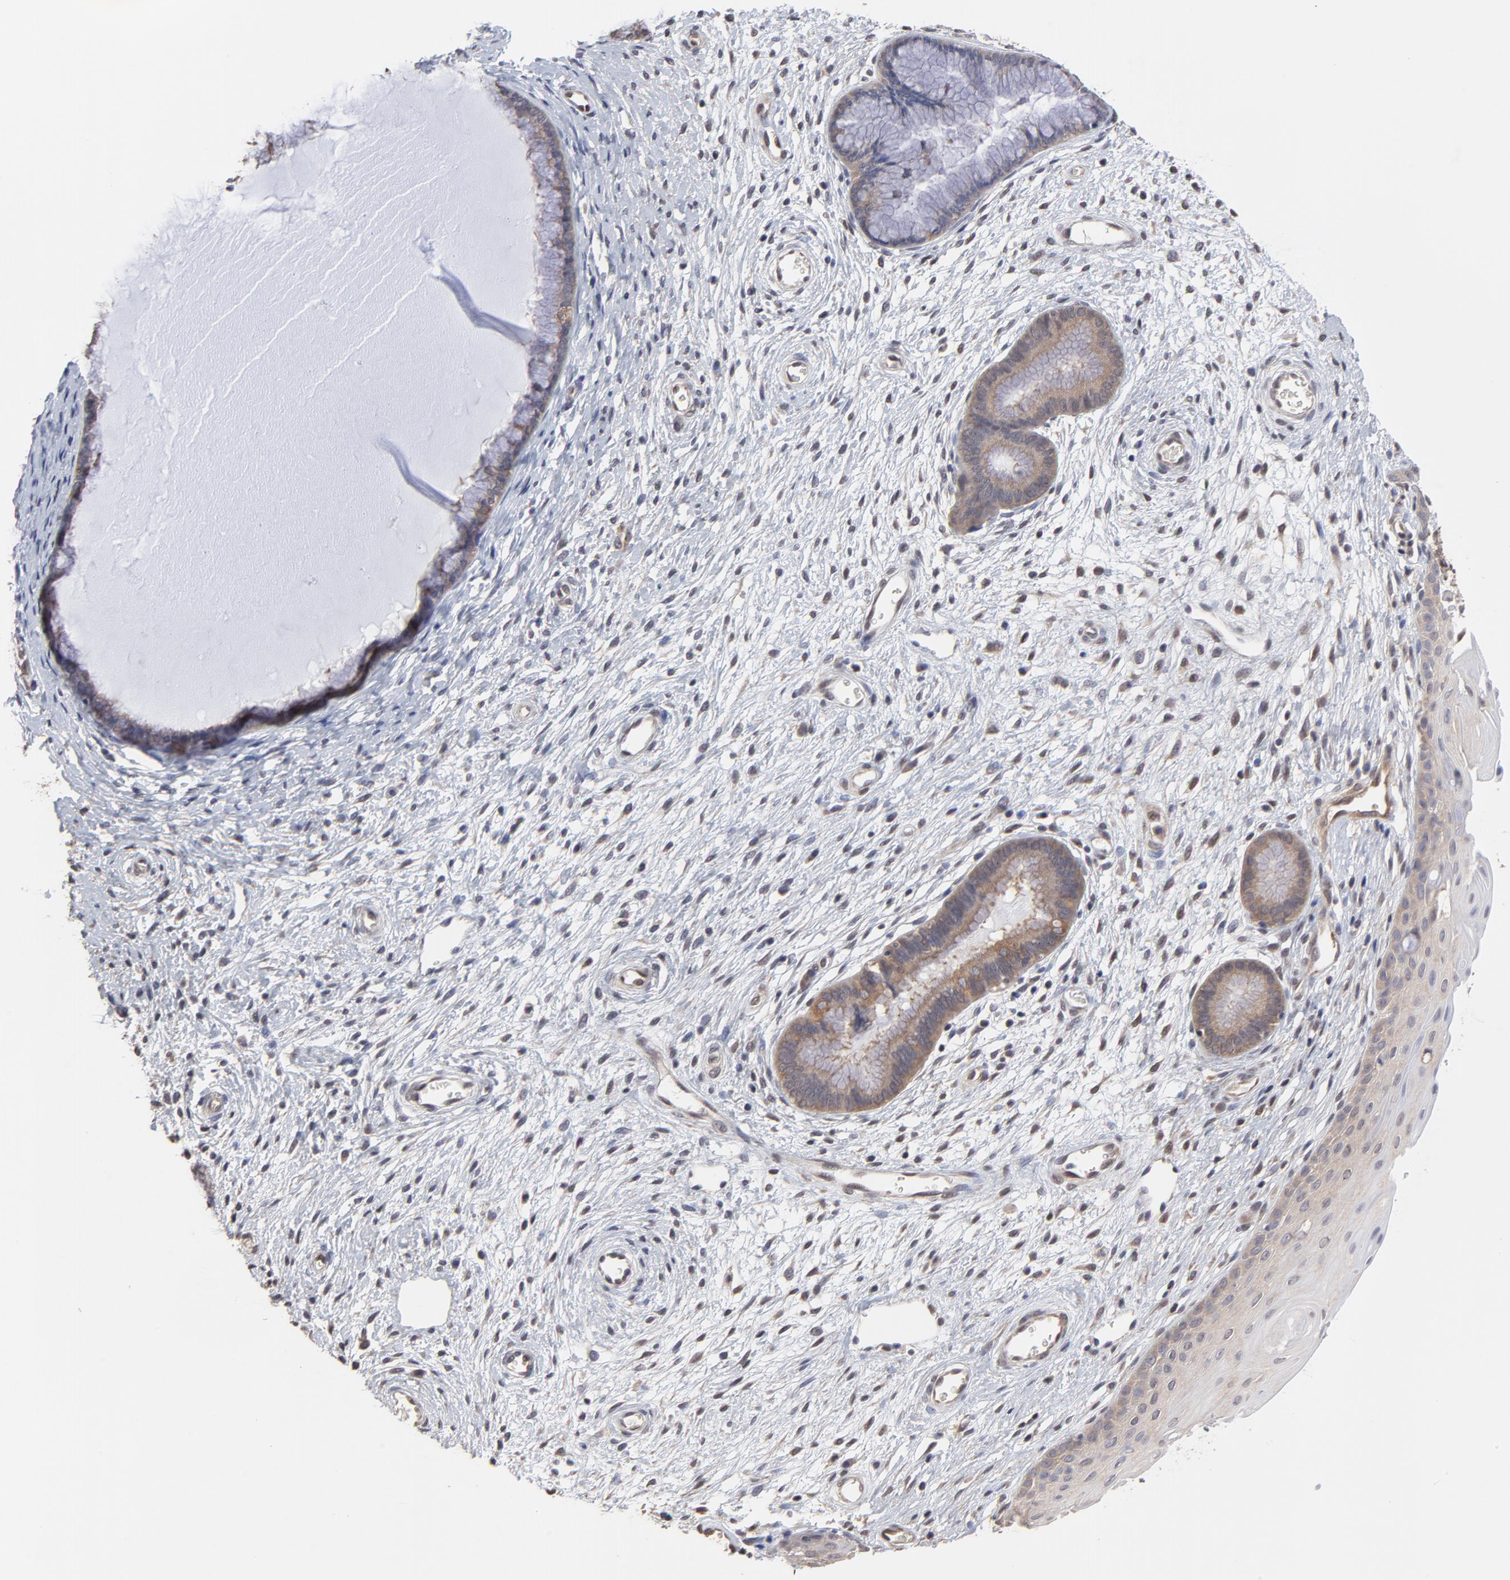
{"staining": {"intensity": "moderate", "quantity": ">75%", "location": "cytoplasmic/membranous"}, "tissue": "cervix", "cell_type": "Glandular cells", "image_type": "normal", "snomed": [{"axis": "morphology", "description": "Normal tissue, NOS"}, {"axis": "topography", "description": "Cervix"}], "caption": "DAB (3,3'-diaminobenzidine) immunohistochemical staining of unremarkable cervix demonstrates moderate cytoplasmic/membranous protein expression in approximately >75% of glandular cells.", "gene": "CCT2", "patient": {"sex": "female", "age": 55}}